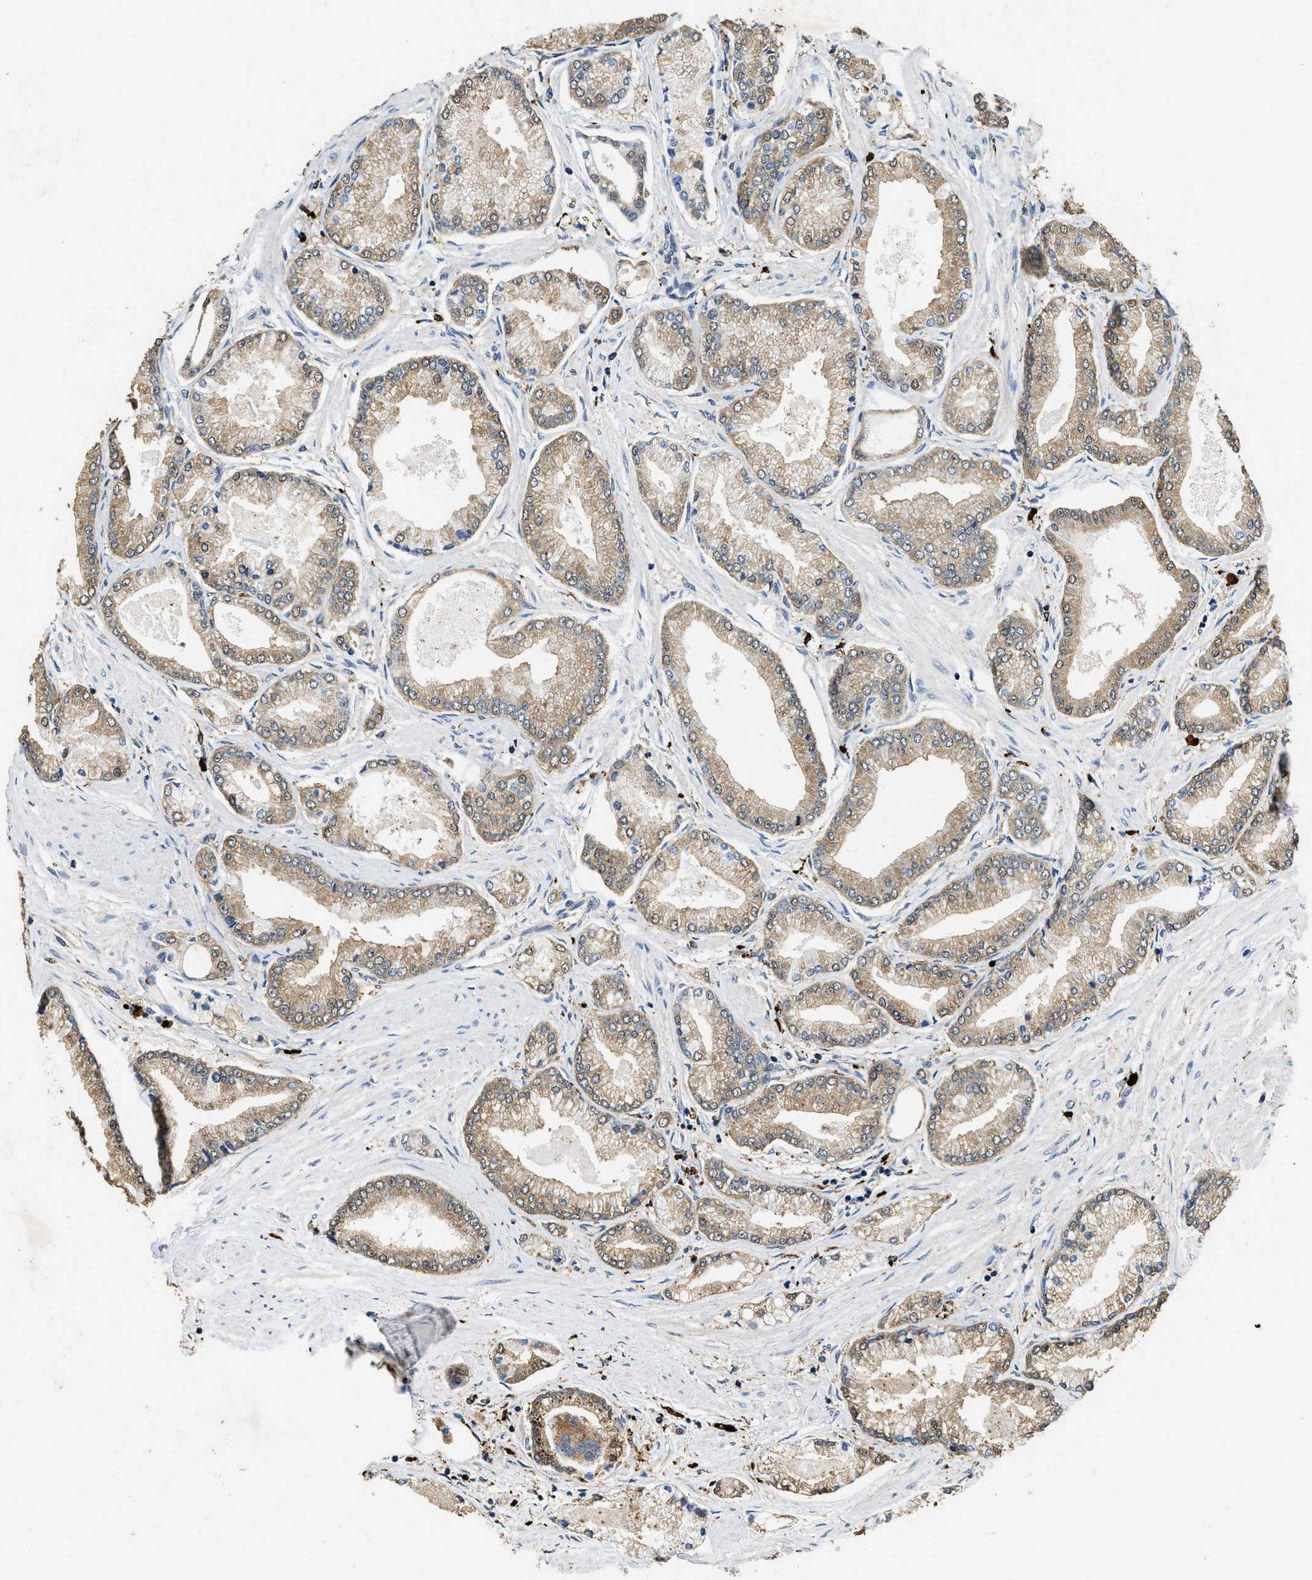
{"staining": {"intensity": "weak", "quantity": ">75%", "location": "cytoplasmic/membranous"}, "tissue": "prostate cancer", "cell_type": "Tumor cells", "image_type": "cancer", "snomed": [{"axis": "morphology", "description": "Adenocarcinoma, High grade"}, {"axis": "topography", "description": "Prostate"}], "caption": "Brown immunohistochemical staining in human prostate cancer (high-grade adenocarcinoma) reveals weak cytoplasmic/membranous staining in approximately >75% of tumor cells.", "gene": "BMPR2", "patient": {"sex": "male", "age": 61}}